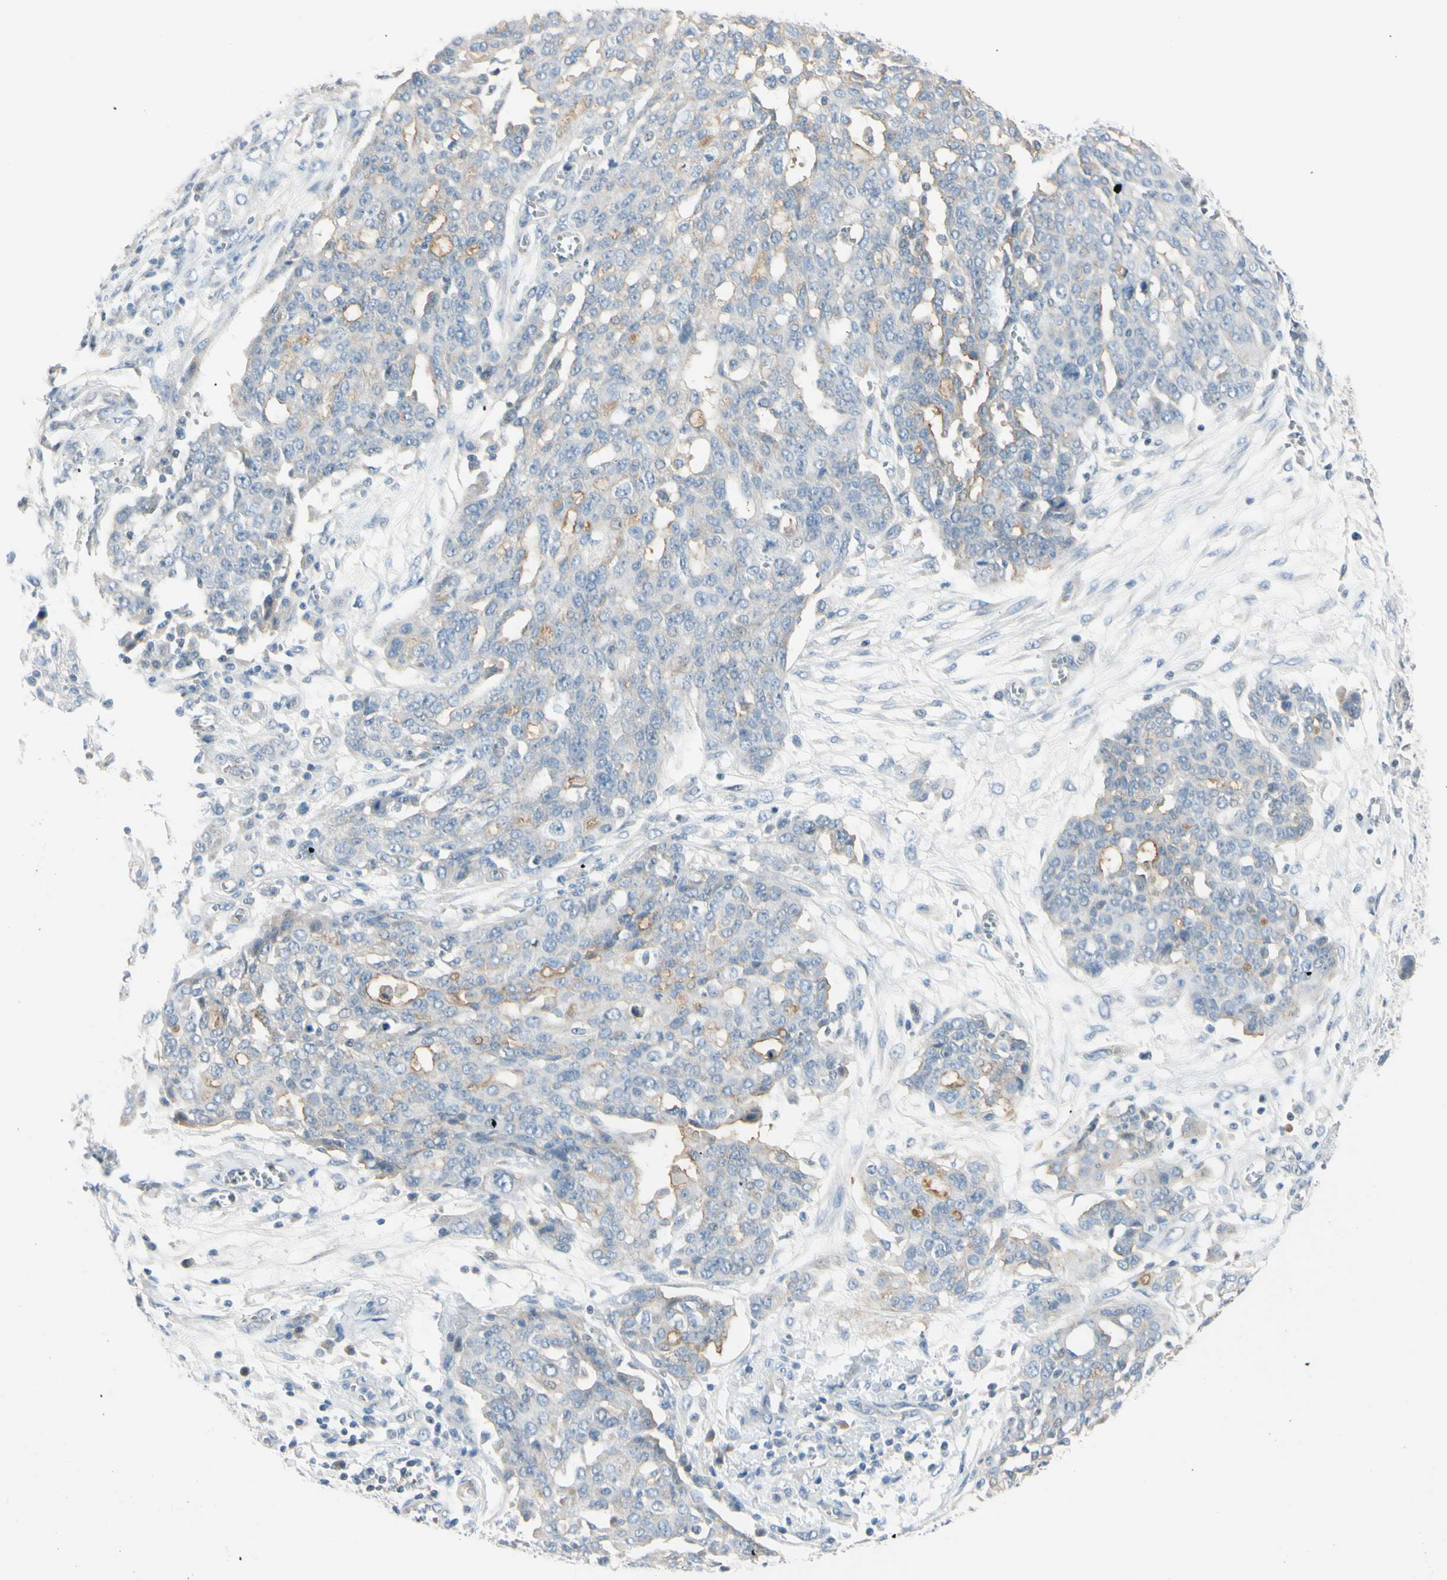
{"staining": {"intensity": "moderate", "quantity": "<25%", "location": "cytoplasmic/membranous"}, "tissue": "ovarian cancer", "cell_type": "Tumor cells", "image_type": "cancer", "snomed": [{"axis": "morphology", "description": "Cystadenocarcinoma, serous, NOS"}, {"axis": "topography", "description": "Soft tissue"}, {"axis": "topography", "description": "Ovary"}], "caption": "Immunohistochemistry staining of ovarian cancer, which displays low levels of moderate cytoplasmic/membranous expression in approximately <25% of tumor cells indicating moderate cytoplasmic/membranous protein positivity. The staining was performed using DAB (brown) for protein detection and nuclei were counterstained in hematoxylin (blue).", "gene": "ASB9", "patient": {"sex": "female", "age": 57}}